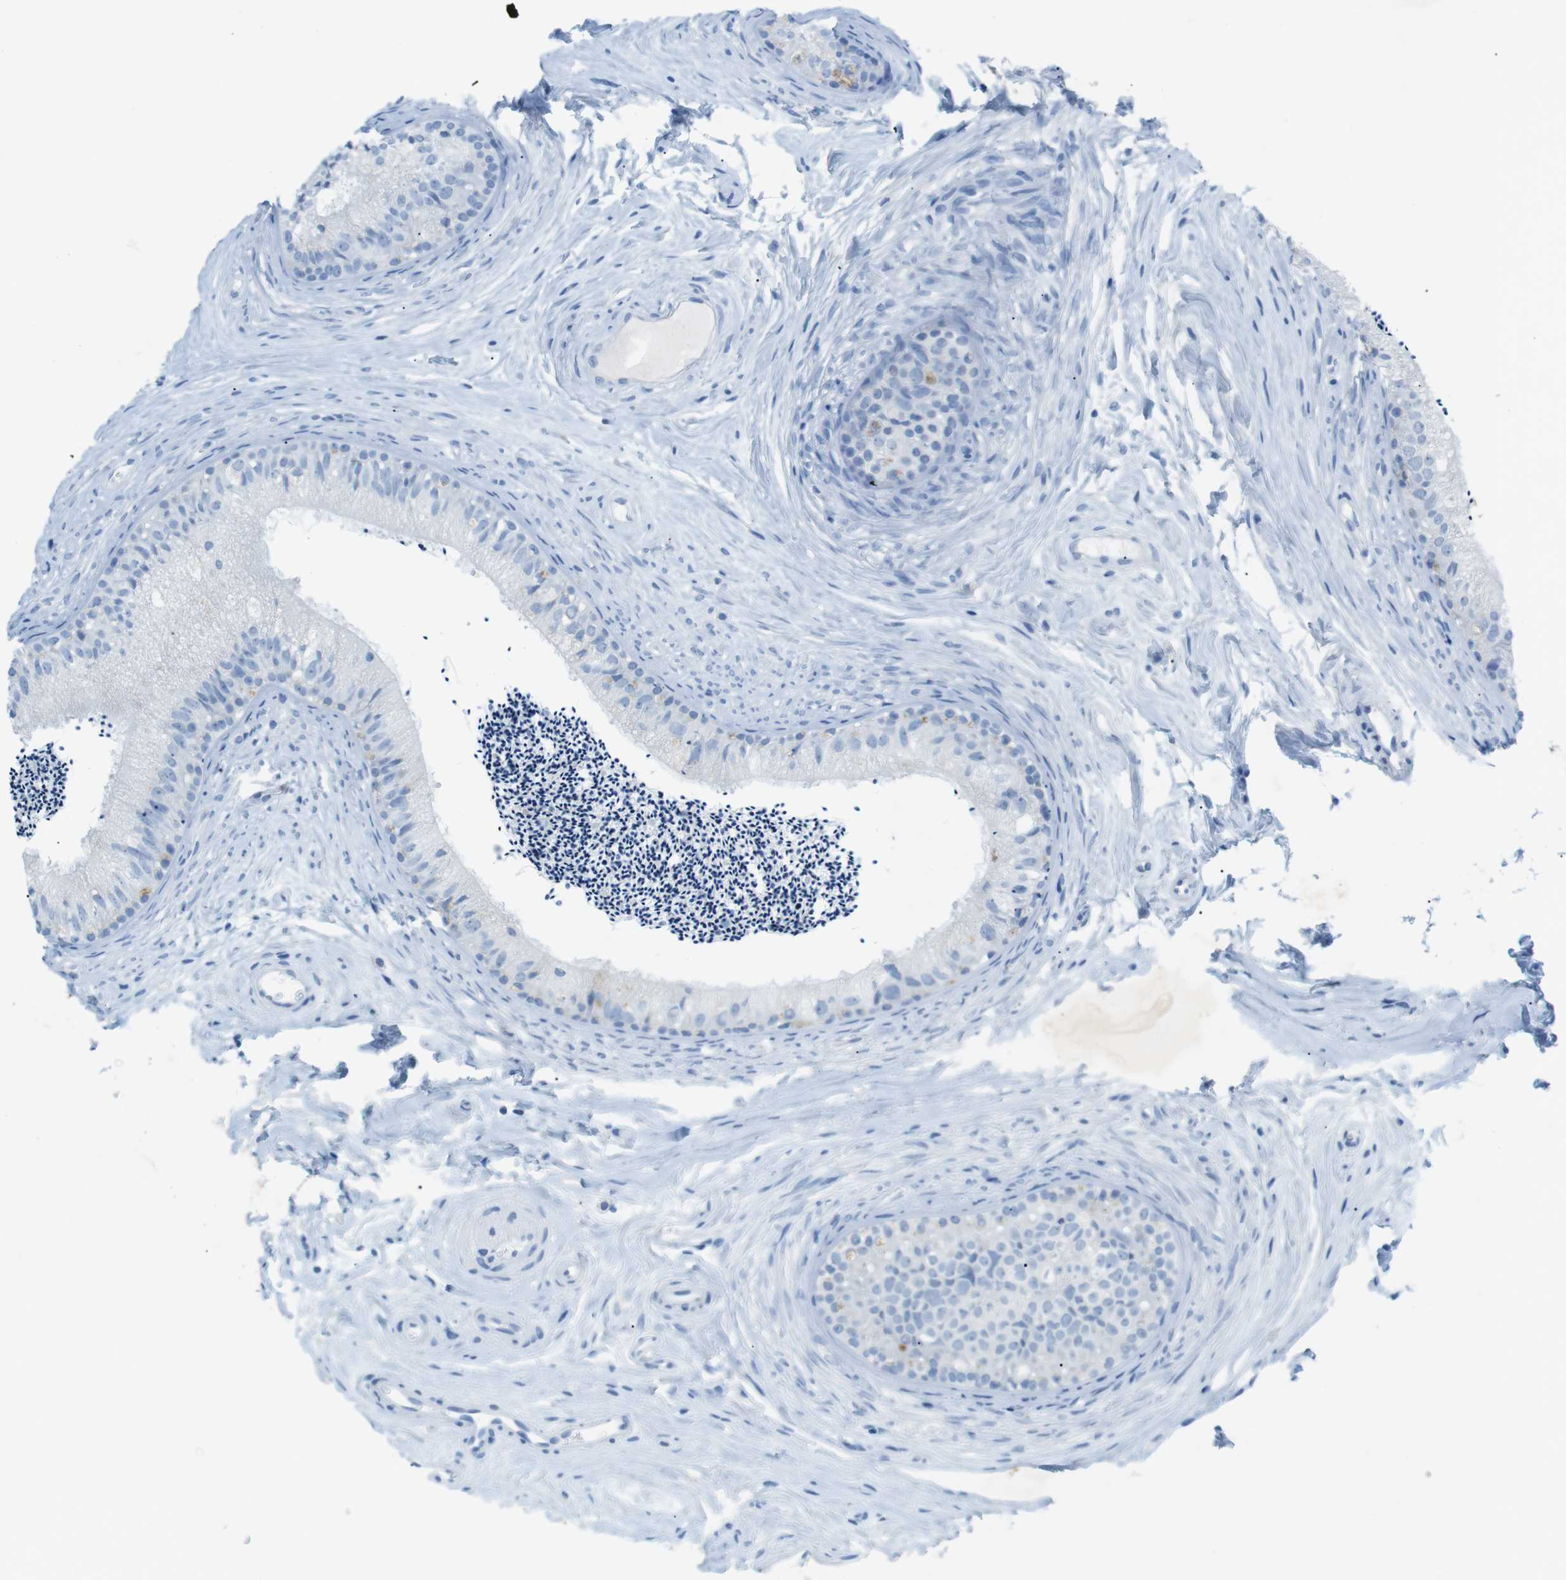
{"staining": {"intensity": "weak", "quantity": "<25%", "location": "cytoplasmic/membranous"}, "tissue": "epididymis", "cell_type": "Glandular cells", "image_type": "normal", "snomed": [{"axis": "morphology", "description": "Normal tissue, NOS"}, {"axis": "topography", "description": "Epididymis"}], "caption": "Immunohistochemical staining of unremarkable human epididymis exhibits no significant staining in glandular cells. (DAB immunohistochemistry visualized using brightfield microscopy, high magnification).", "gene": "SALL4", "patient": {"sex": "male", "age": 56}}